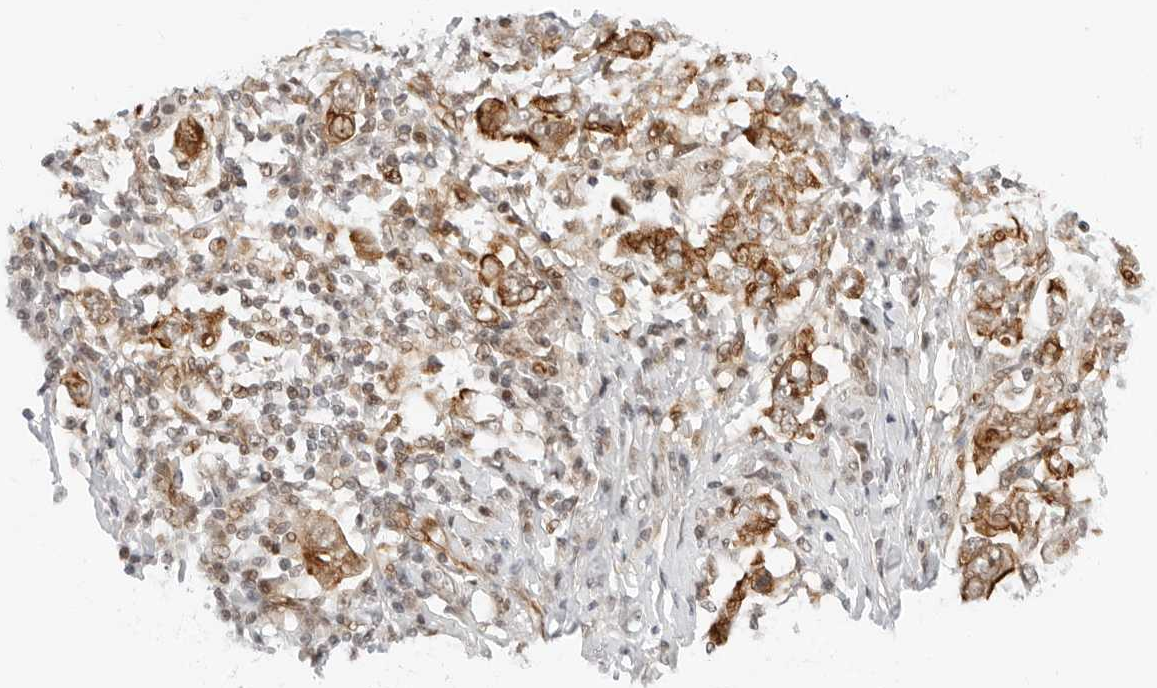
{"staining": {"intensity": "moderate", "quantity": ">75%", "location": "cytoplasmic/membranous"}, "tissue": "stomach cancer", "cell_type": "Tumor cells", "image_type": "cancer", "snomed": [{"axis": "morphology", "description": "Adenocarcinoma, NOS"}, {"axis": "topography", "description": "Stomach"}], "caption": "Immunohistochemistry (DAB (3,3'-diaminobenzidine)) staining of human stomach cancer reveals moderate cytoplasmic/membranous protein staining in about >75% of tumor cells. (DAB (3,3'-diaminobenzidine) = brown stain, brightfield microscopy at high magnification).", "gene": "ZNF613", "patient": {"sex": "female", "age": 76}}